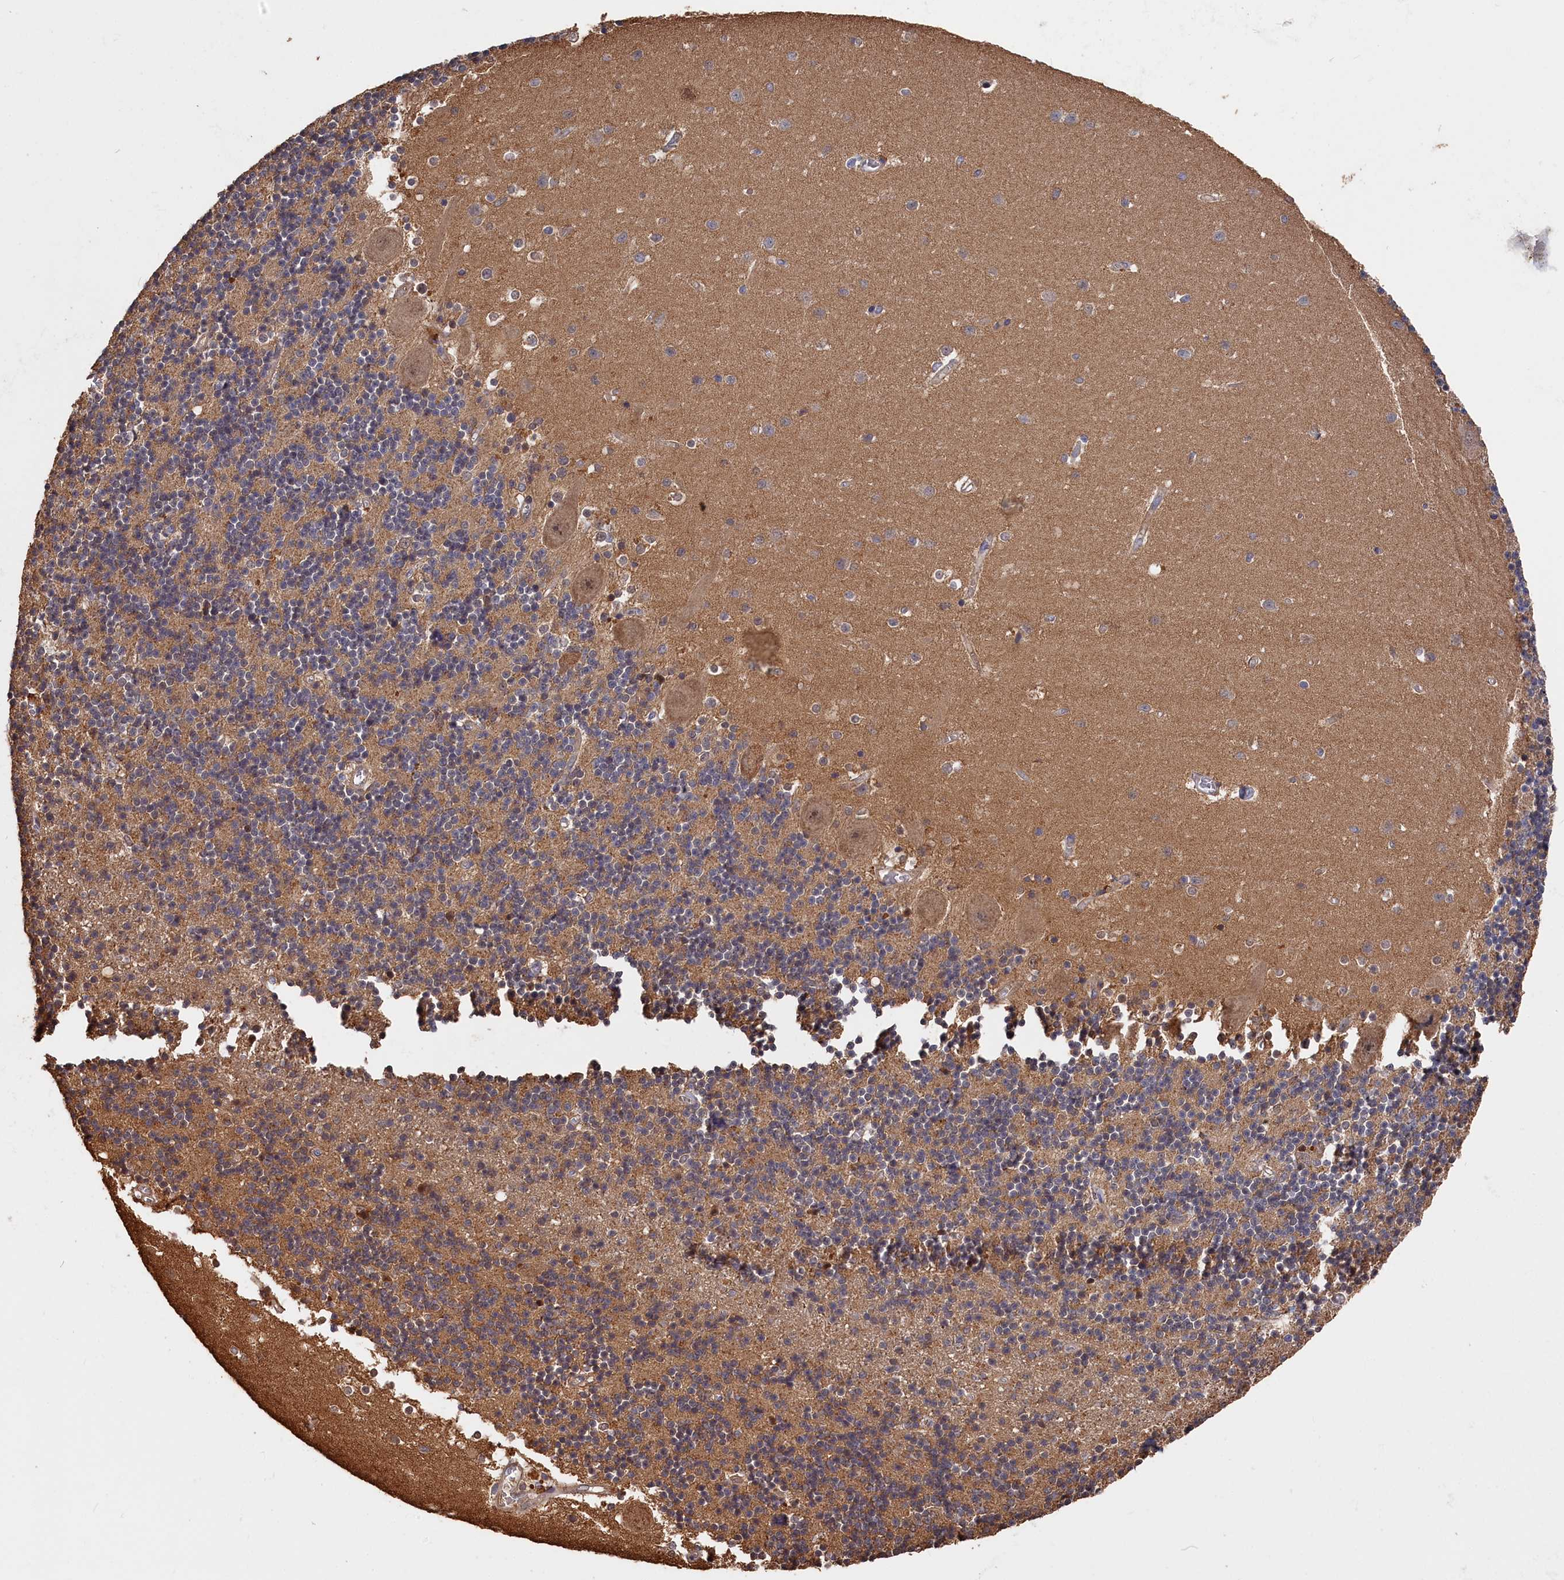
{"staining": {"intensity": "weak", "quantity": "25%-75%", "location": "cytoplasmic/membranous"}, "tissue": "cerebellum", "cell_type": "Cells in granular layer", "image_type": "normal", "snomed": [{"axis": "morphology", "description": "Normal tissue, NOS"}, {"axis": "topography", "description": "Cerebellum"}], "caption": "Normal cerebellum reveals weak cytoplasmic/membranous expression in about 25%-75% of cells in granular layer.", "gene": "RMI2", "patient": {"sex": "male", "age": 54}}